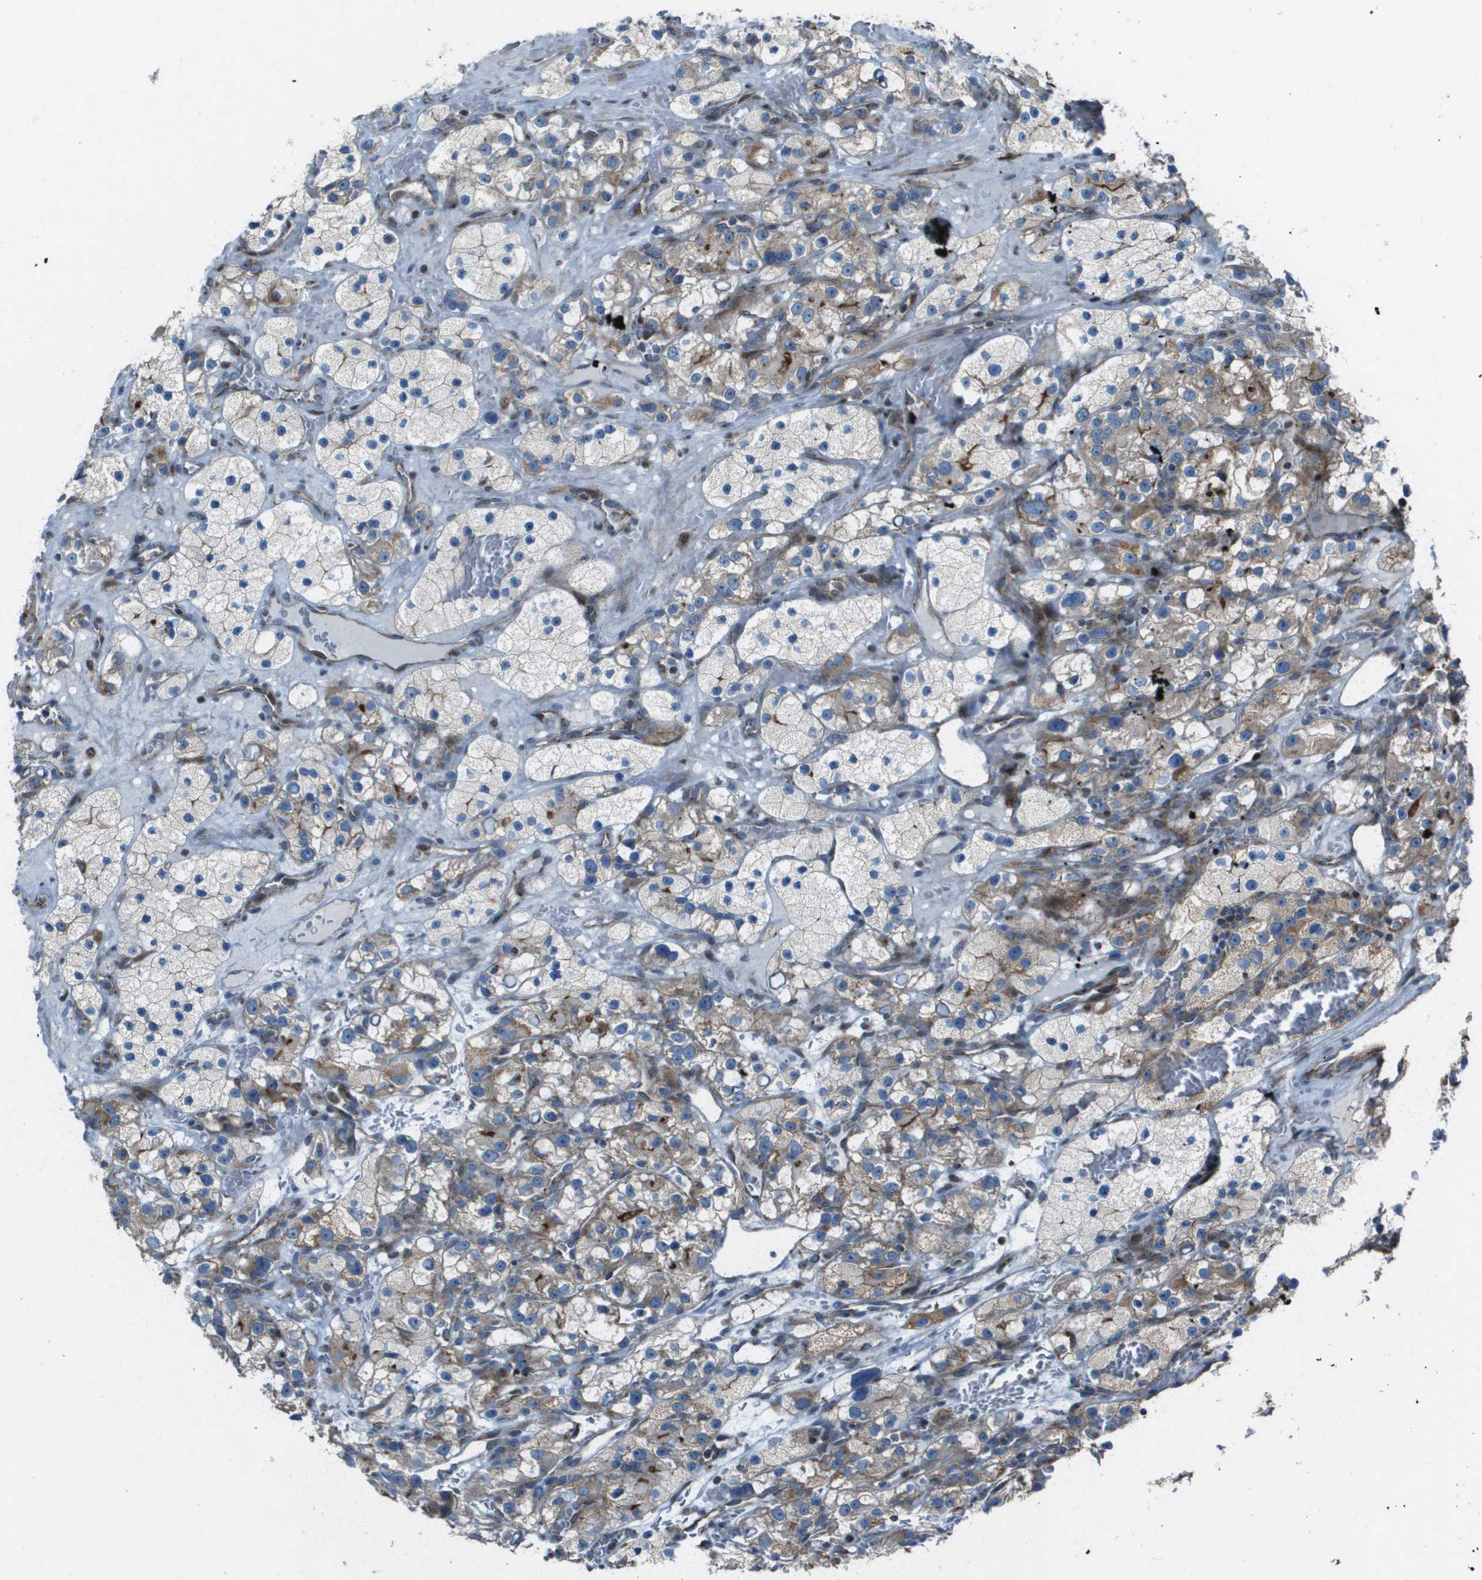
{"staining": {"intensity": "moderate", "quantity": "<25%", "location": "cytoplasmic/membranous"}, "tissue": "renal cancer", "cell_type": "Tumor cells", "image_type": "cancer", "snomed": [{"axis": "morphology", "description": "Adenocarcinoma, NOS"}, {"axis": "topography", "description": "Kidney"}], "caption": "High-magnification brightfield microscopy of adenocarcinoma (renal) stained with DAB (brown) and counterstained with hematoxylin (blue). tumor cells exhibit moderate cytoplasmic/membranous positivity is present in about<25% of cells.", "gene": "MGAT3", "patient": {"sex": "female", "age": 57}}